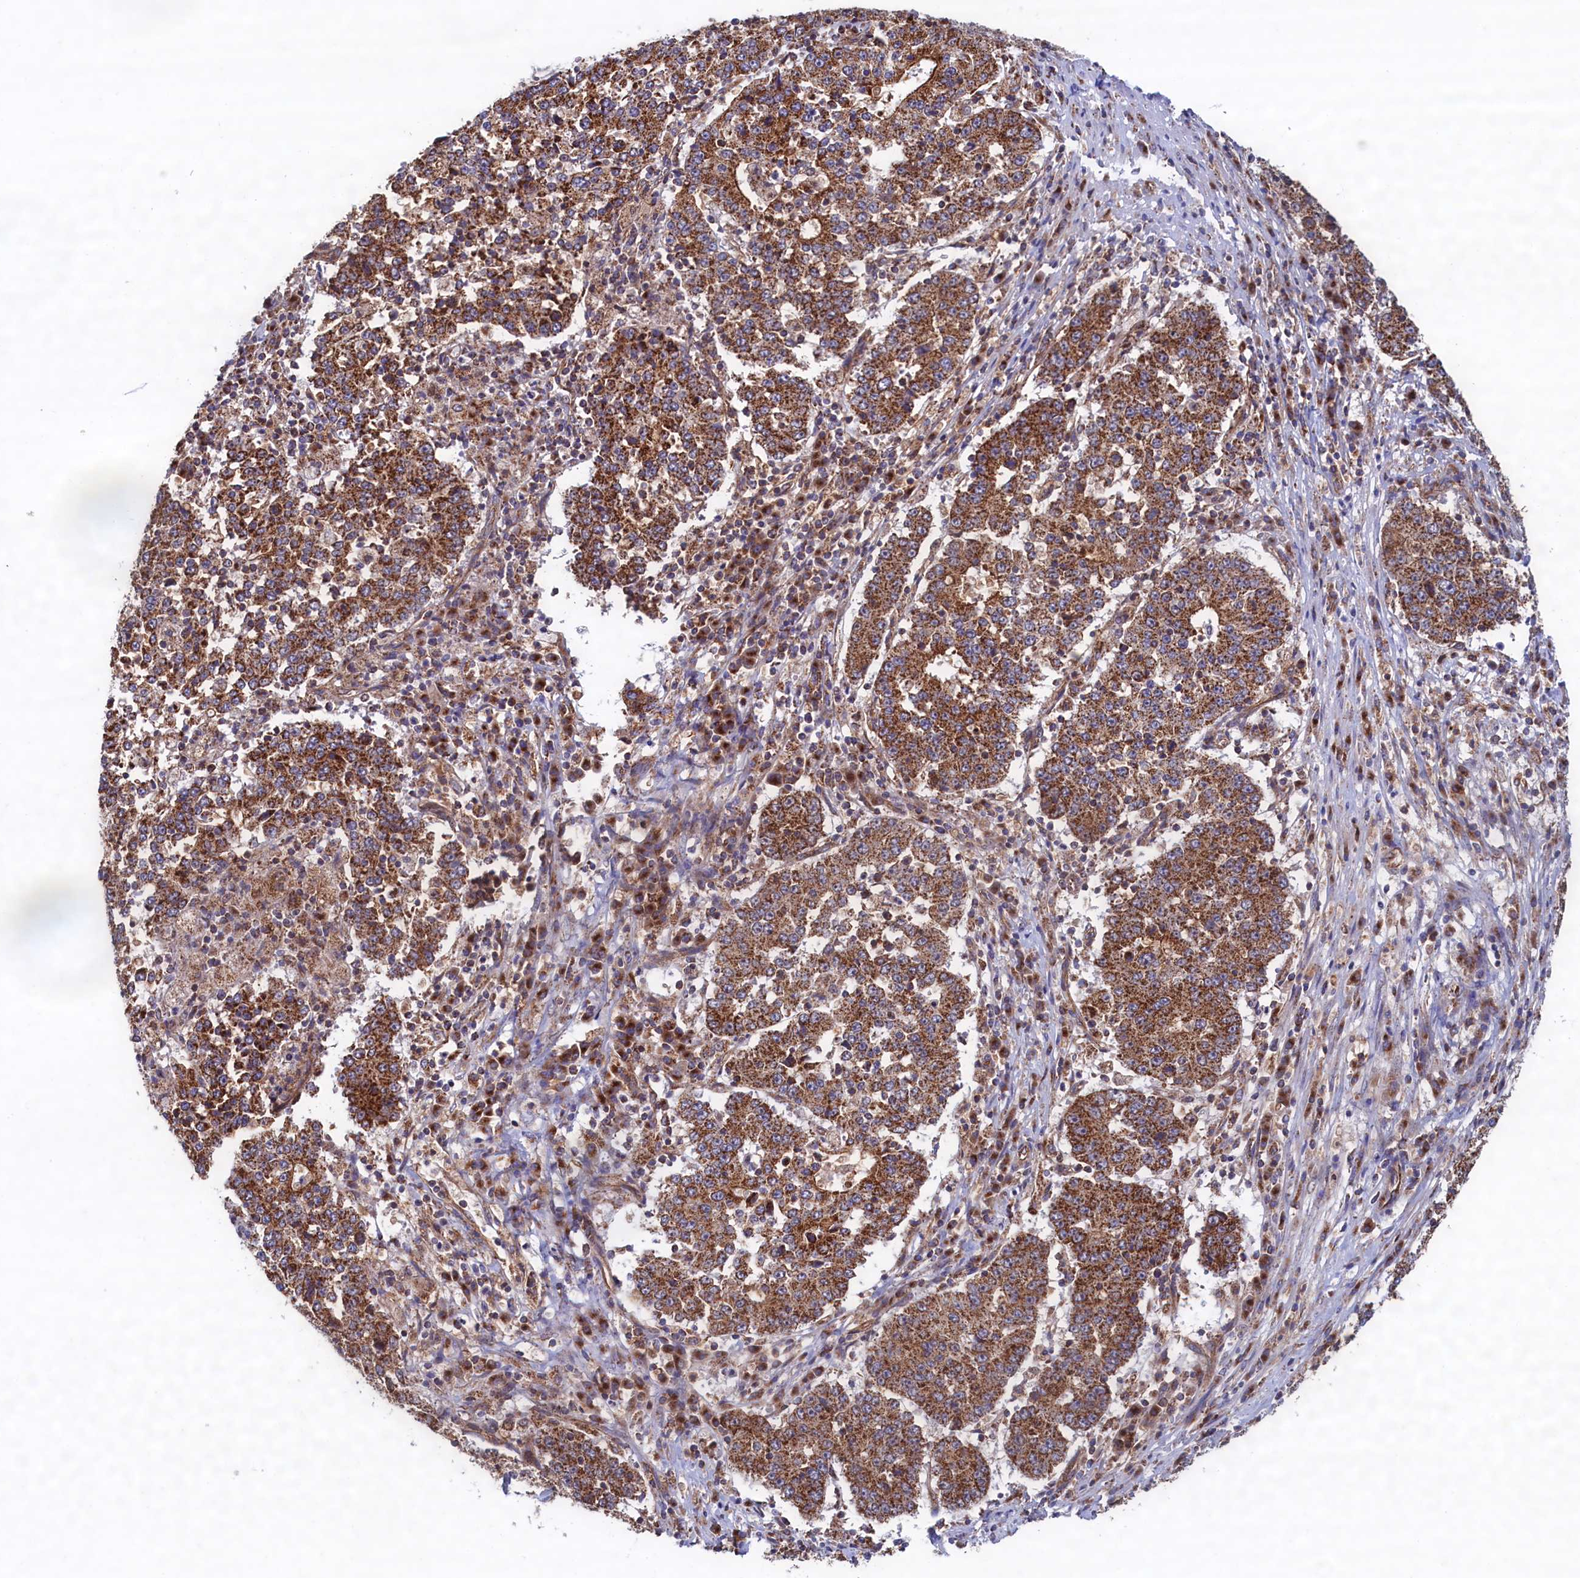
{"staining": {"intensity": "moderate", "quantity": ">75%", "location": "cytoplasmic/membranous"}, "tissue": "stomach cancer", "cell_type": "Tumor cells", "image_type": "cancer", "snomed": [{"axis": "morphology", "description": "Adenocarcinoma, NOS"}, {"axis": "topography", "description": "Stomach"}], "caption": "Protein staining of adenocarcinoma (stomach) tissue shows moderate cytoplasmic/membranous staining in approximately >75% of tumor cells.", "gene": "UBE3B", "patient": {"sex": "male", "age": 59}}